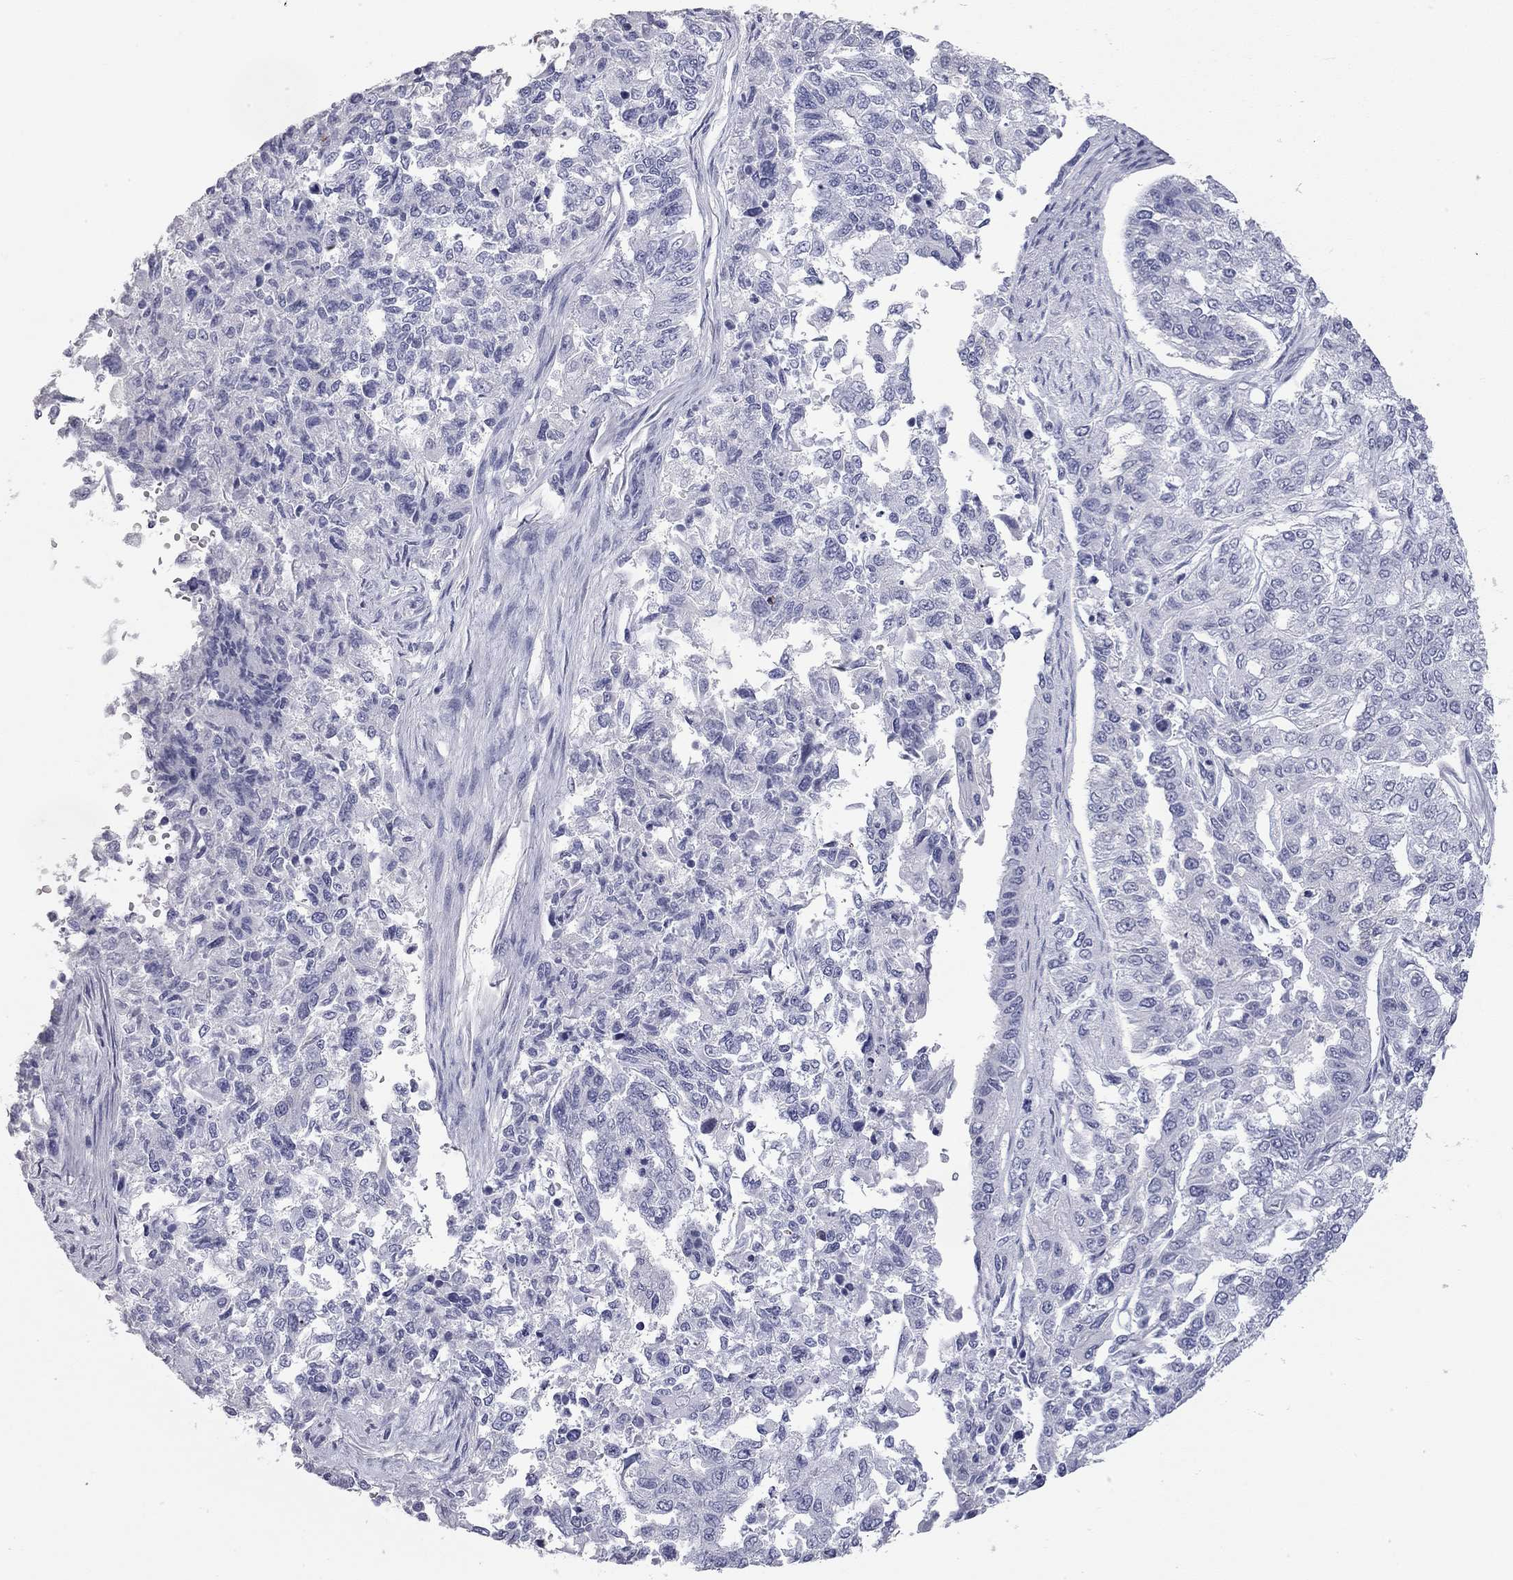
{"staining": {"intensity": "negative", "quantity": "none", "location": "none"}, "tissue": "endometrial cancer", "cell_type": "Tumor cells", "image_type": "cancer", "snomed": [{"axis": "morphology", "description": "Adenocarcinoma, NOS"}, {"axis": "topography", "description": "Uterus"}], "caption": "Tumor cells show no significant expression in adenocarcinoma (endometrial).", "gene": "AK8", "patient": {"sex": "female", "age": 59}}